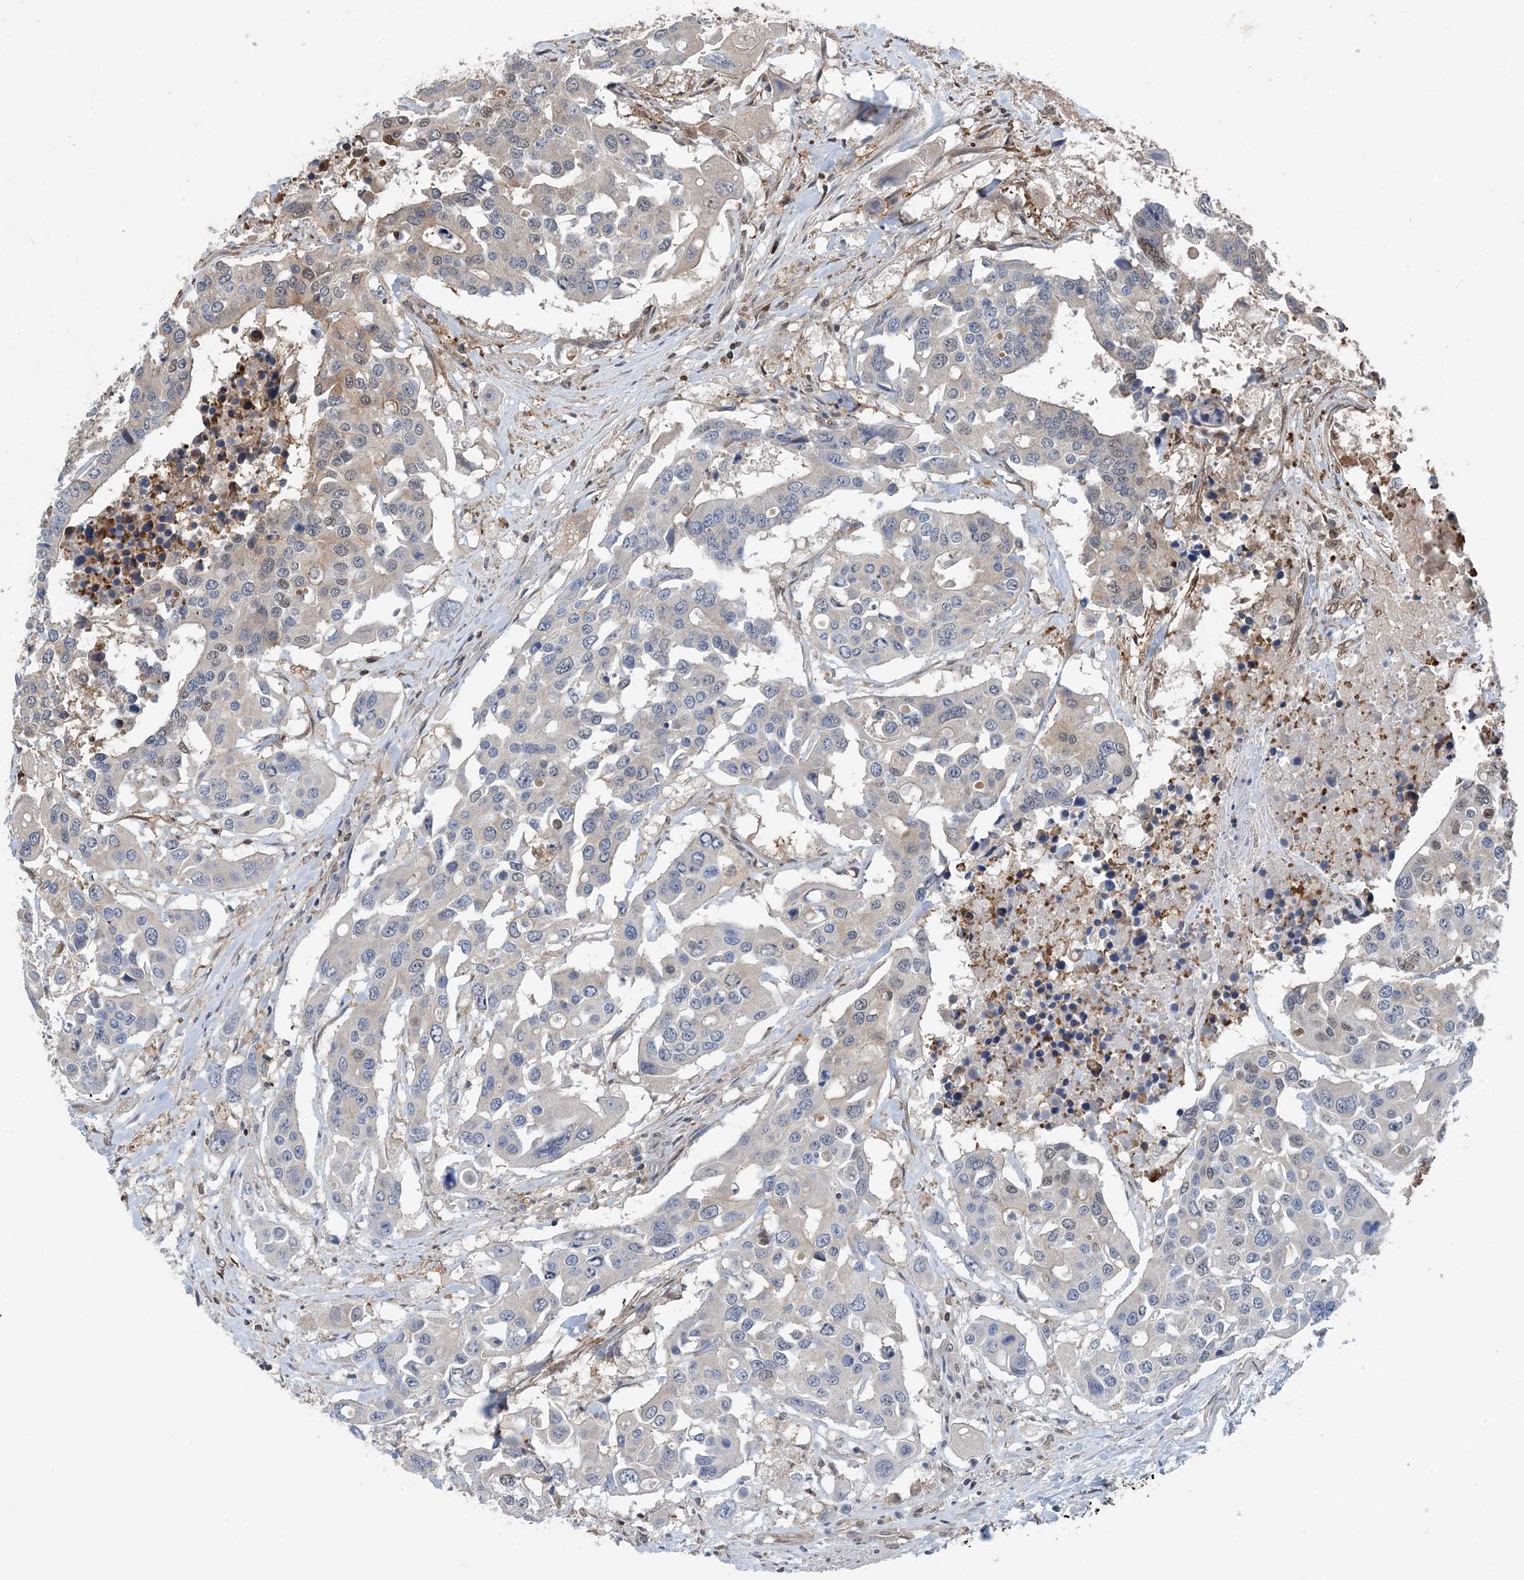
{"staining": {"intensity": "moderate", "quantity": "<25%", "location": "cytoplasmic/membranous,nuclear"}, "tissue": "colorectal cancer", "cell_type": "Tumor cells", "image_type": "cancer", "snomed": [{"axis": "morphology", "description": "Adenocarcinoma, NOS"}, {"axis": "topography", "description": "Colon"}], "caption": "High-magnification brightfield microscopy of colorectal adenocarcinoma stained with DAB (3,3'-diaminobenzidine) (brown) and counterstained with hematoxylin (blue). tumor cells exhibit moderate cytoplasmic/membranous and nuclear expression is identified in approximately<25% of cells.", "gene": "HIKESHI", "patient": {"sex": "male", "age": 77}}